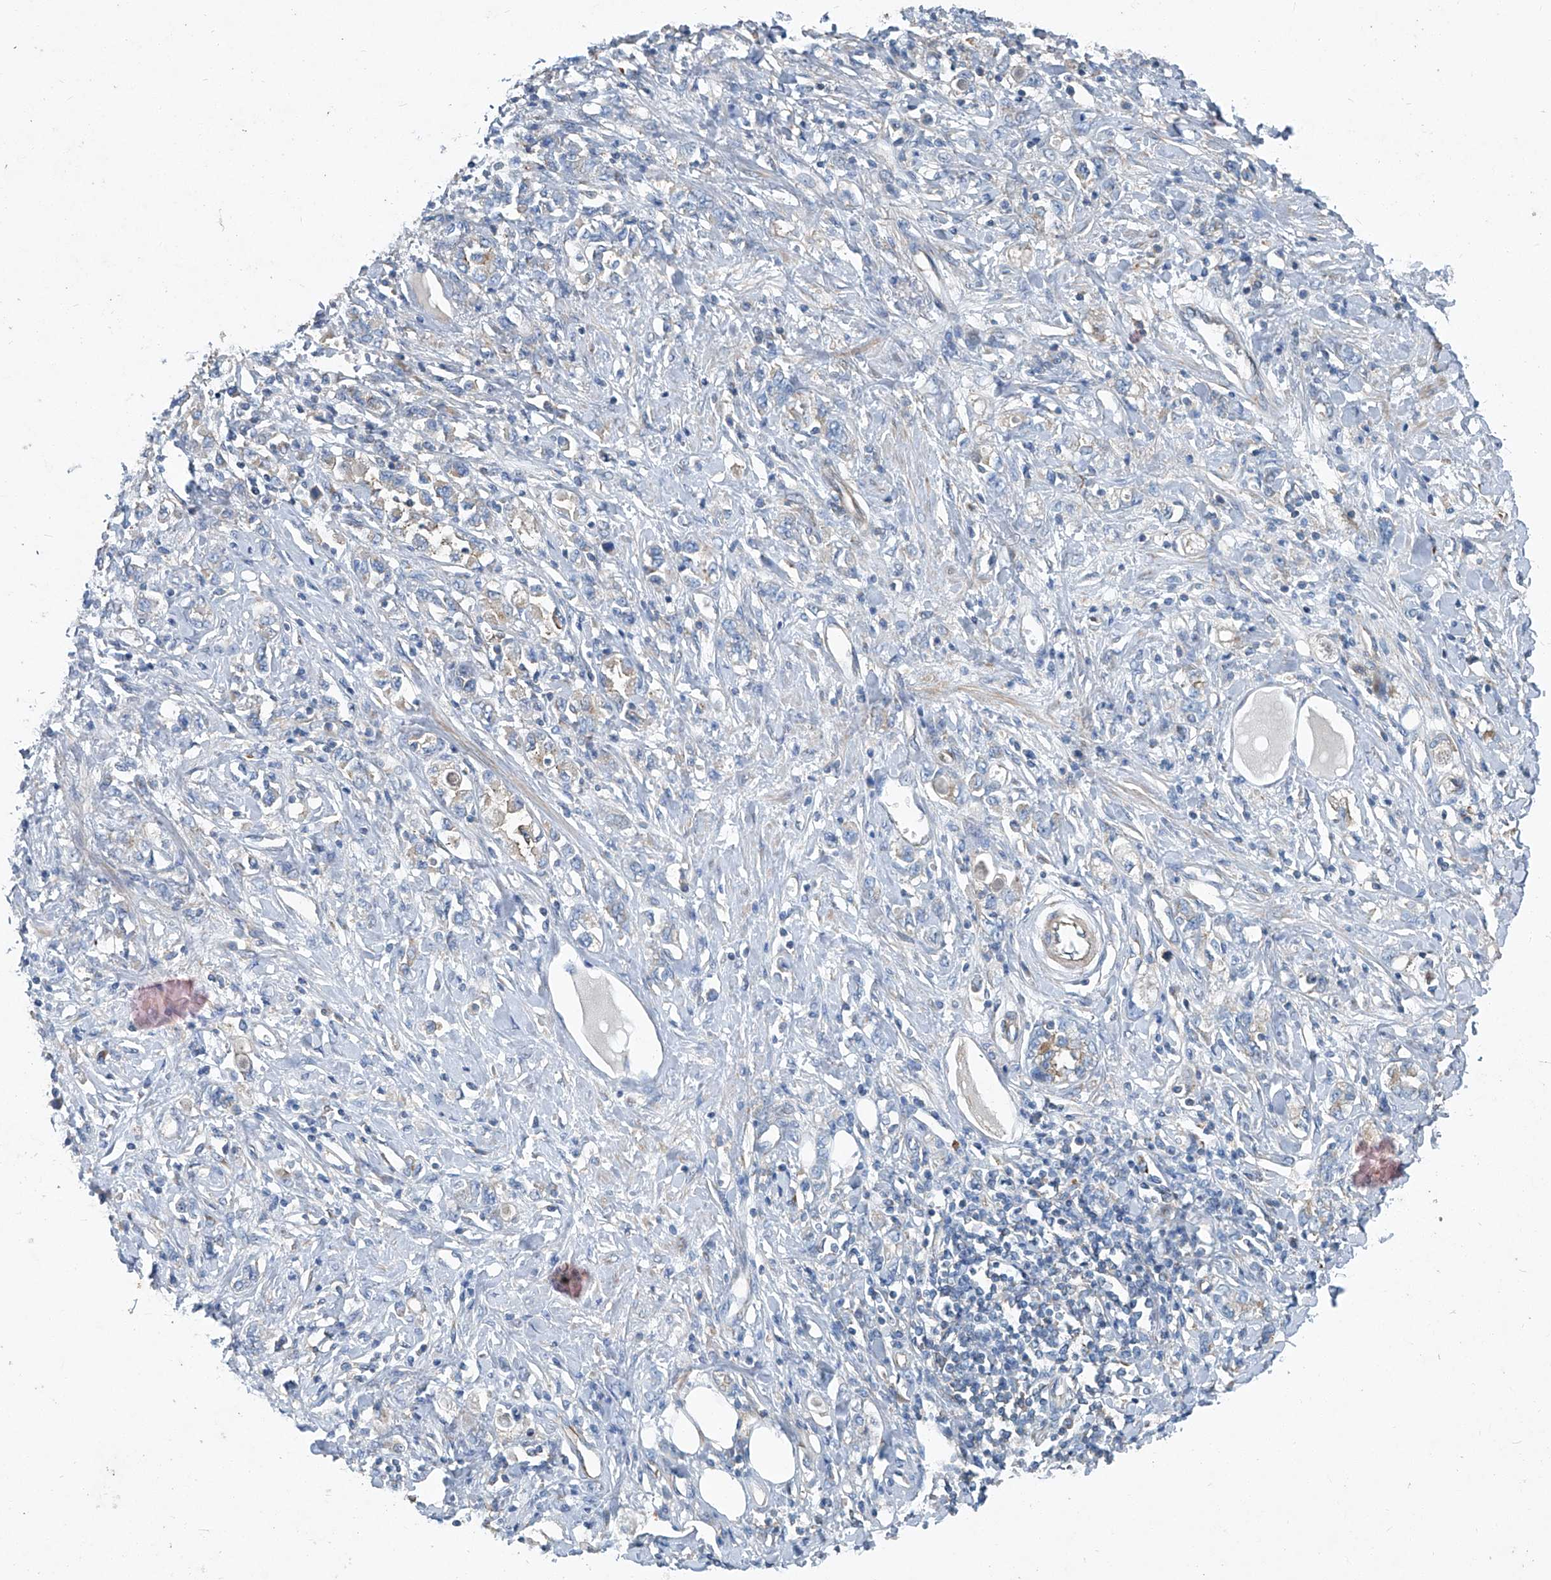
{"staining": {"intensity": "negative", "quantity": "none", "location": "none"}, "tissue": "stomach cancer", "cell_type": "Tumor cells", "image_type": "cancer", "snomed": [{"axis": "morphology", "description": "Adenocarcinoma, NOS"}, {"axis": "topography", "description": "Stomach"}], "caption": "A photomicrograph of adenocarcinoma (stomach) stained for a protein demonstrates no brown staining in tumor cells.", "gene": "PIGH", "patient": {"sex": "female", "age": 76}}